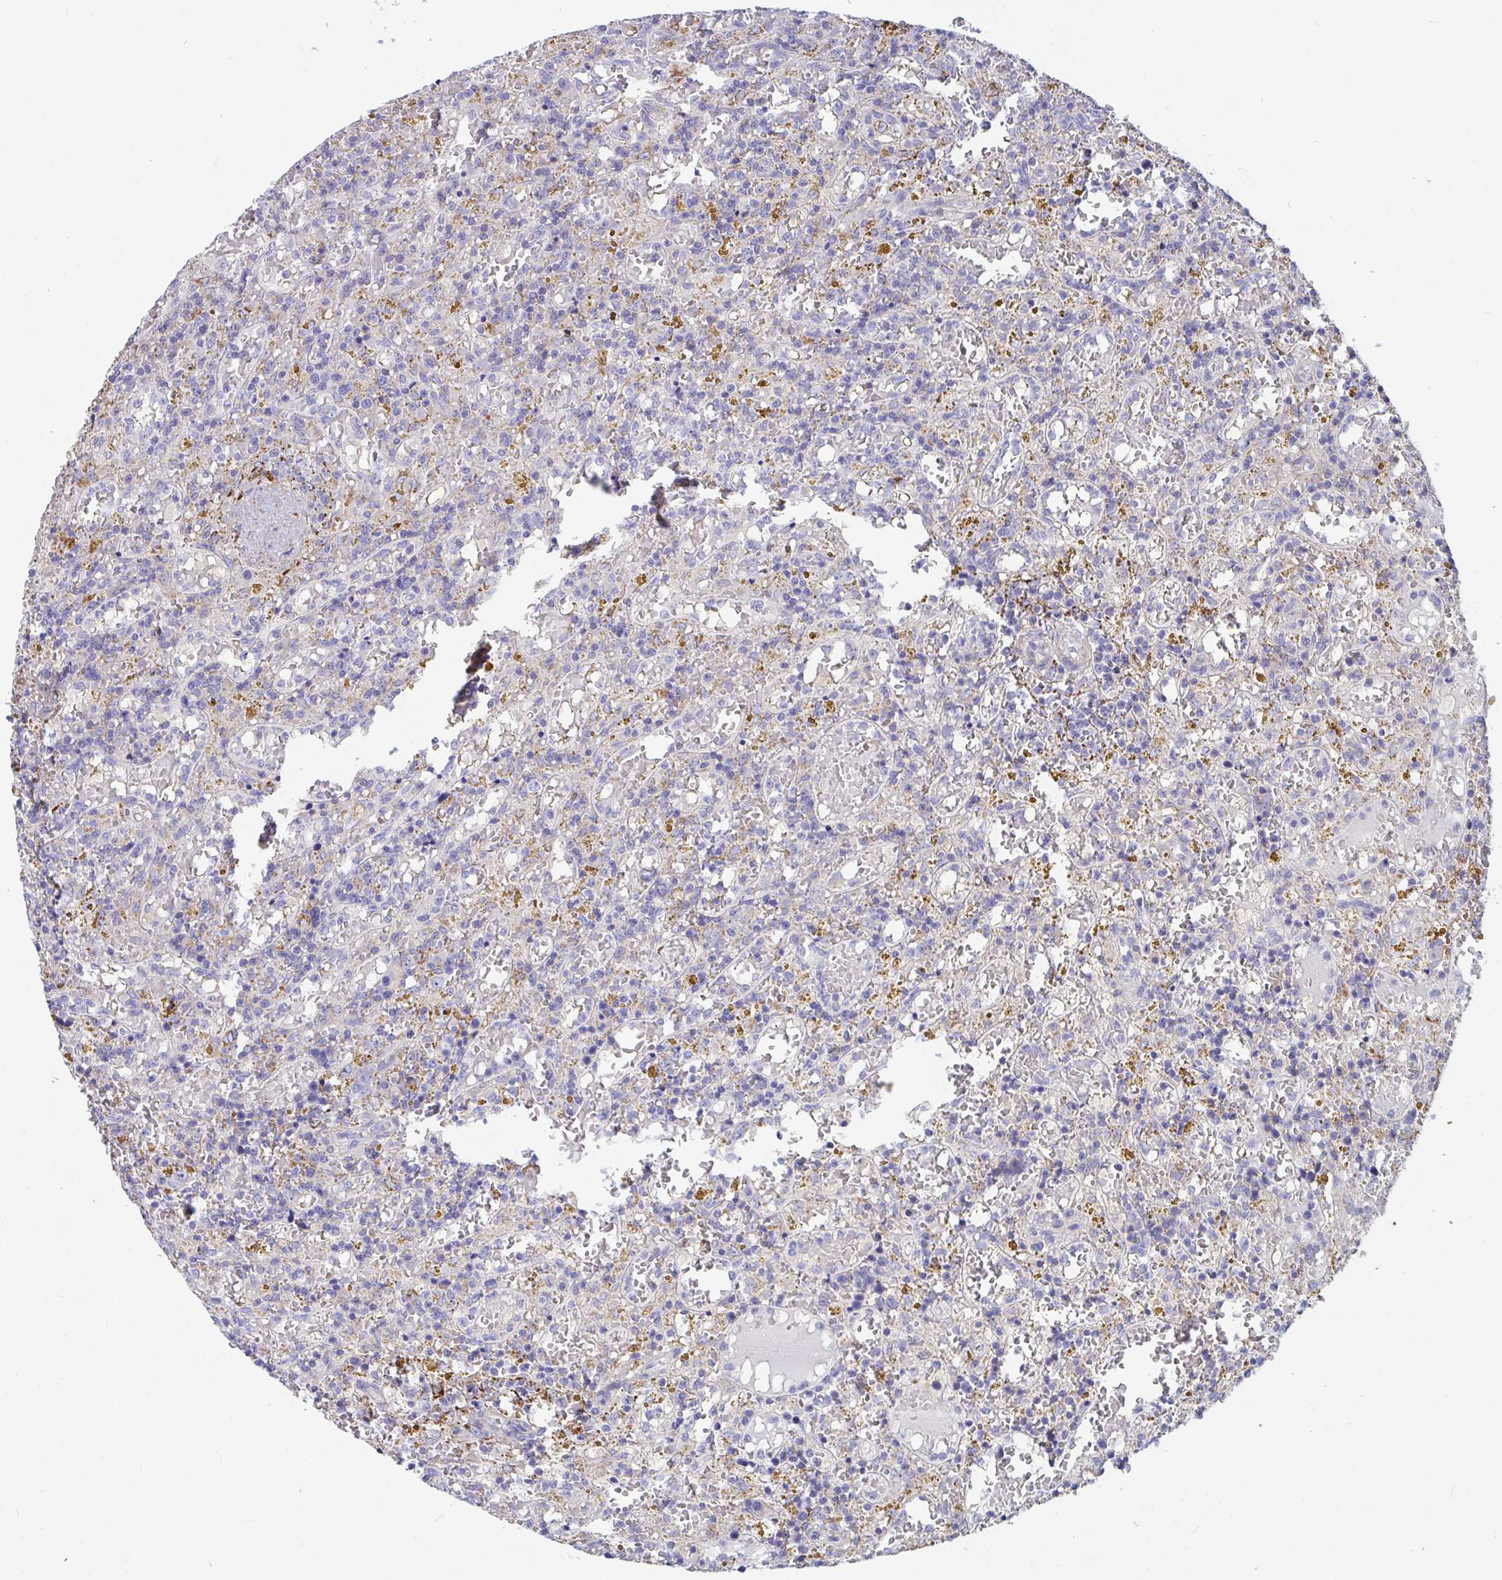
{"staining": {"intensity": "negative", "quantity": "none", "location": "none"}, "tissue": "lymphoma", "cell_type": "Tumor cells", "image_type": "cancer", "snomed": [{"axis": "morphology", "description": "Malignant lymphoma, non-Hodgkin's type, Low grade"}, {"axis": "topography", "description": "Spleen"}], "caption": "High power microscopy image of an IHC micrograph of malignant lymphoma, non-Hodgkin's type (low-grade), revealing no significant staining in tumor cells.", "gene": "FAM156B", "patient": {"sex": "female", "age": 65}}